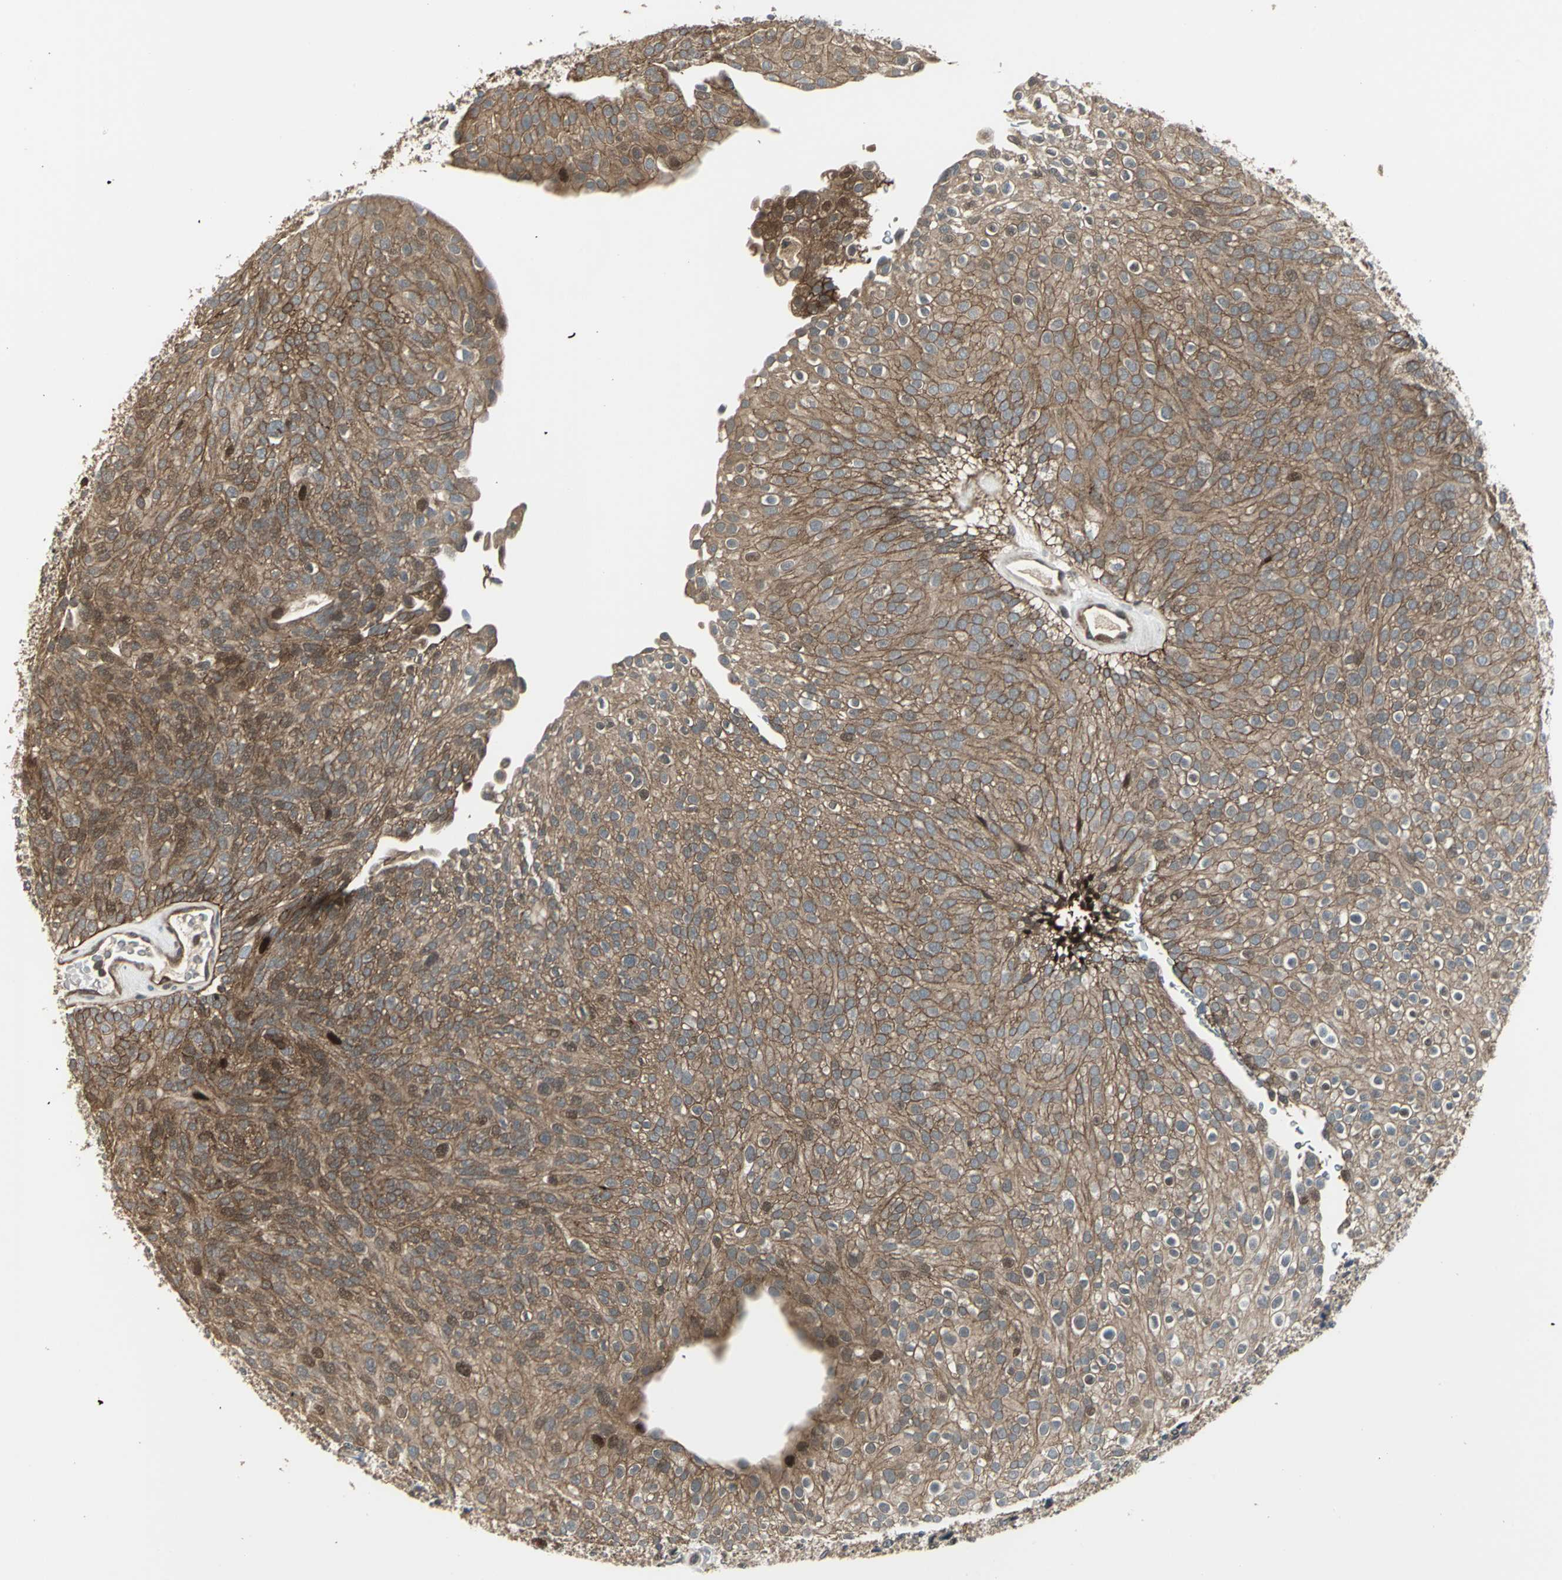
{"staining": {"intensity": "moderate", "quantity": ">75%", "location": "cytoplasmic/membranous,nuclear"}, "tissue": "urothelial cancer", "cell_type": "Tumor cells", "image_type": "cancer", "snomed": [{"axis": "morphology", "description": "Urothelial carcinoma, Low grade"}, {"axis": "topography", "description": "Urinary bladder"}], "caption": "Urothelial cancer stained with a protein marker reveals moderate staining in tumor cells.", "gene": "PFDN1", "patient": {"sex": "male", "age": 78}}